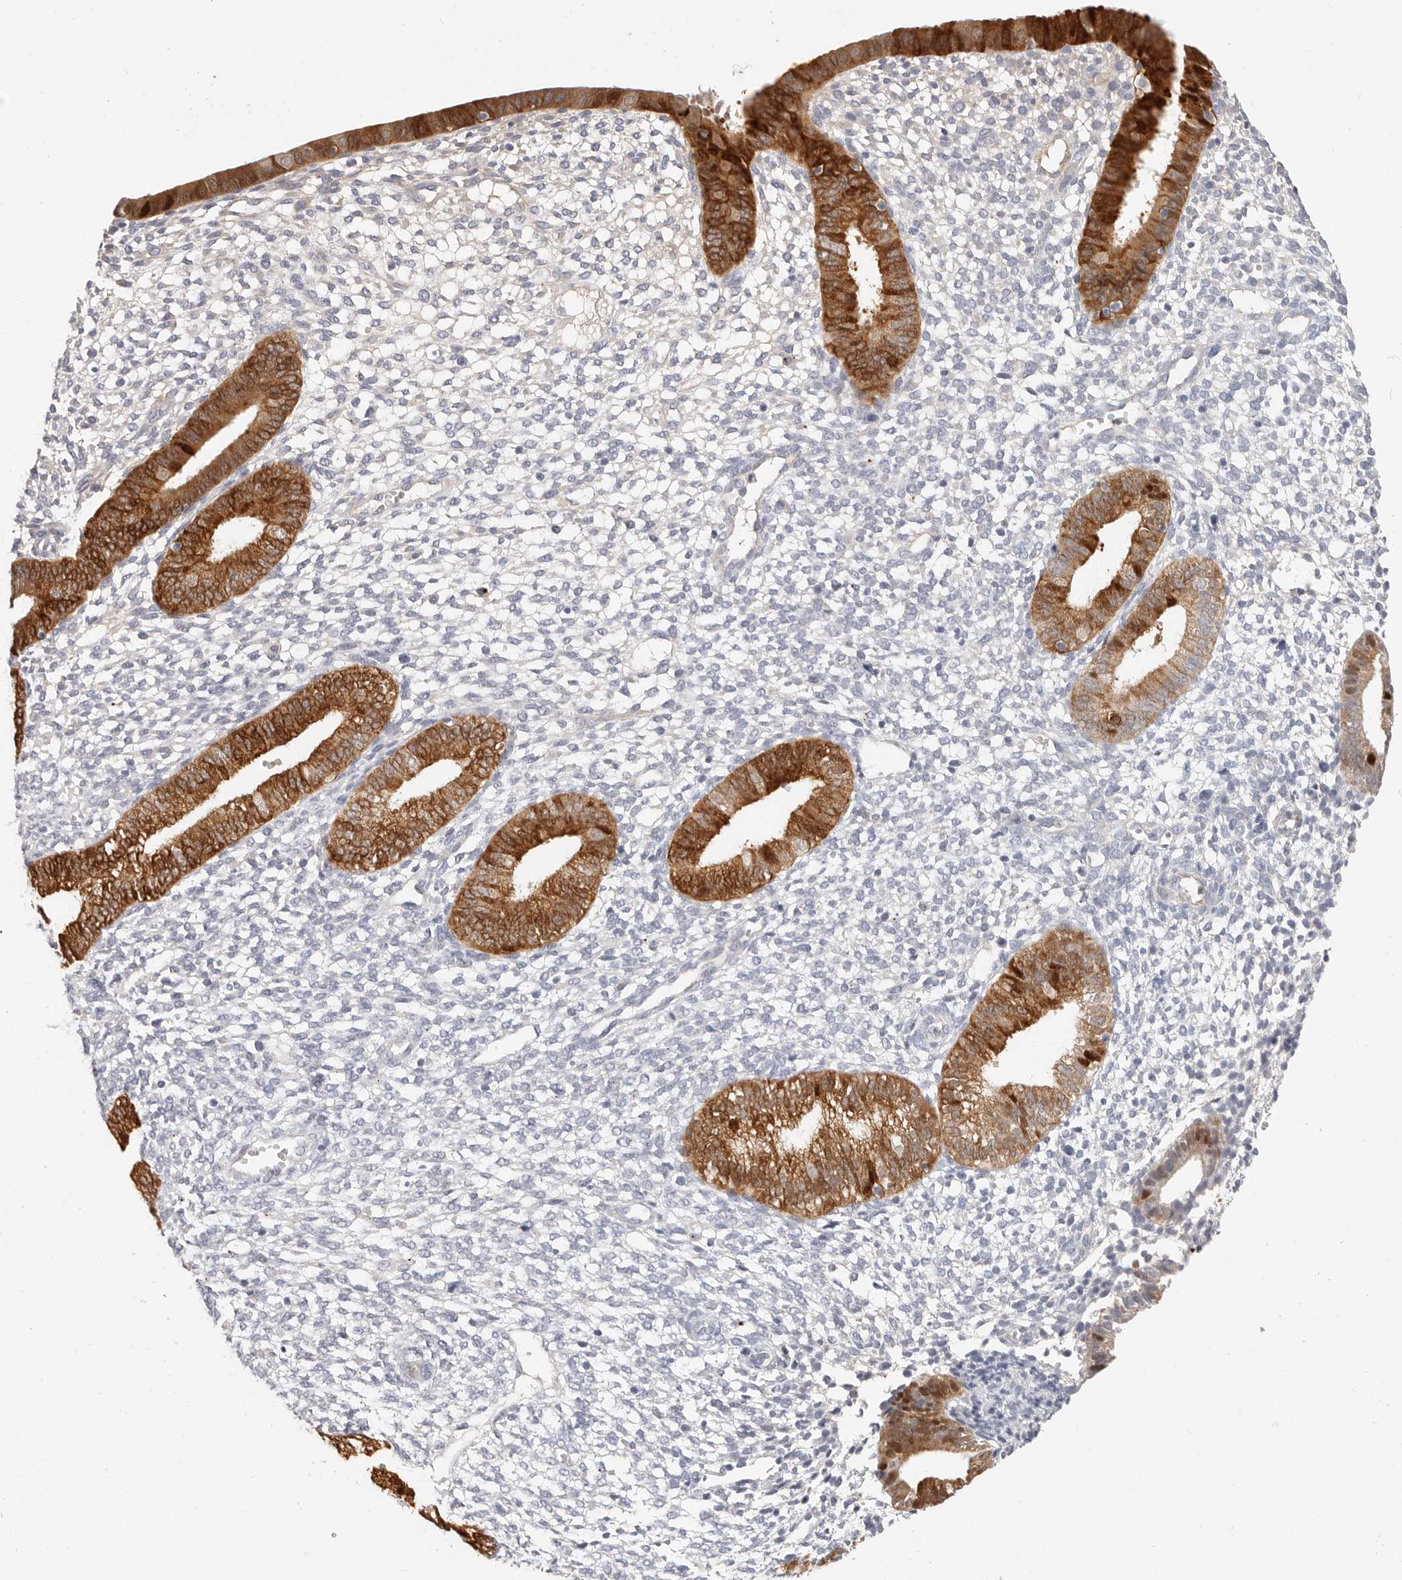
{"staining": {"intensity": "weak", "quantity": "<25%", "location": "cytoplasmic/membranous"}, "tissue": "endometrium", "cell_type": "Cells in endometrial stroma", "image_type": "normal", "snomed": [{"axis": "morphology", "description": "Normal tissue, NOS"}, {"axis": "topography", "description": "Endometrium"}], "caption": "Endometrium stained for a protein using immunohistochemistry (IHC) exhibits no staining cells in endometrial stroma.", "gene": "ZRANB1", "patient": {"sex": "female", "age": 46}}